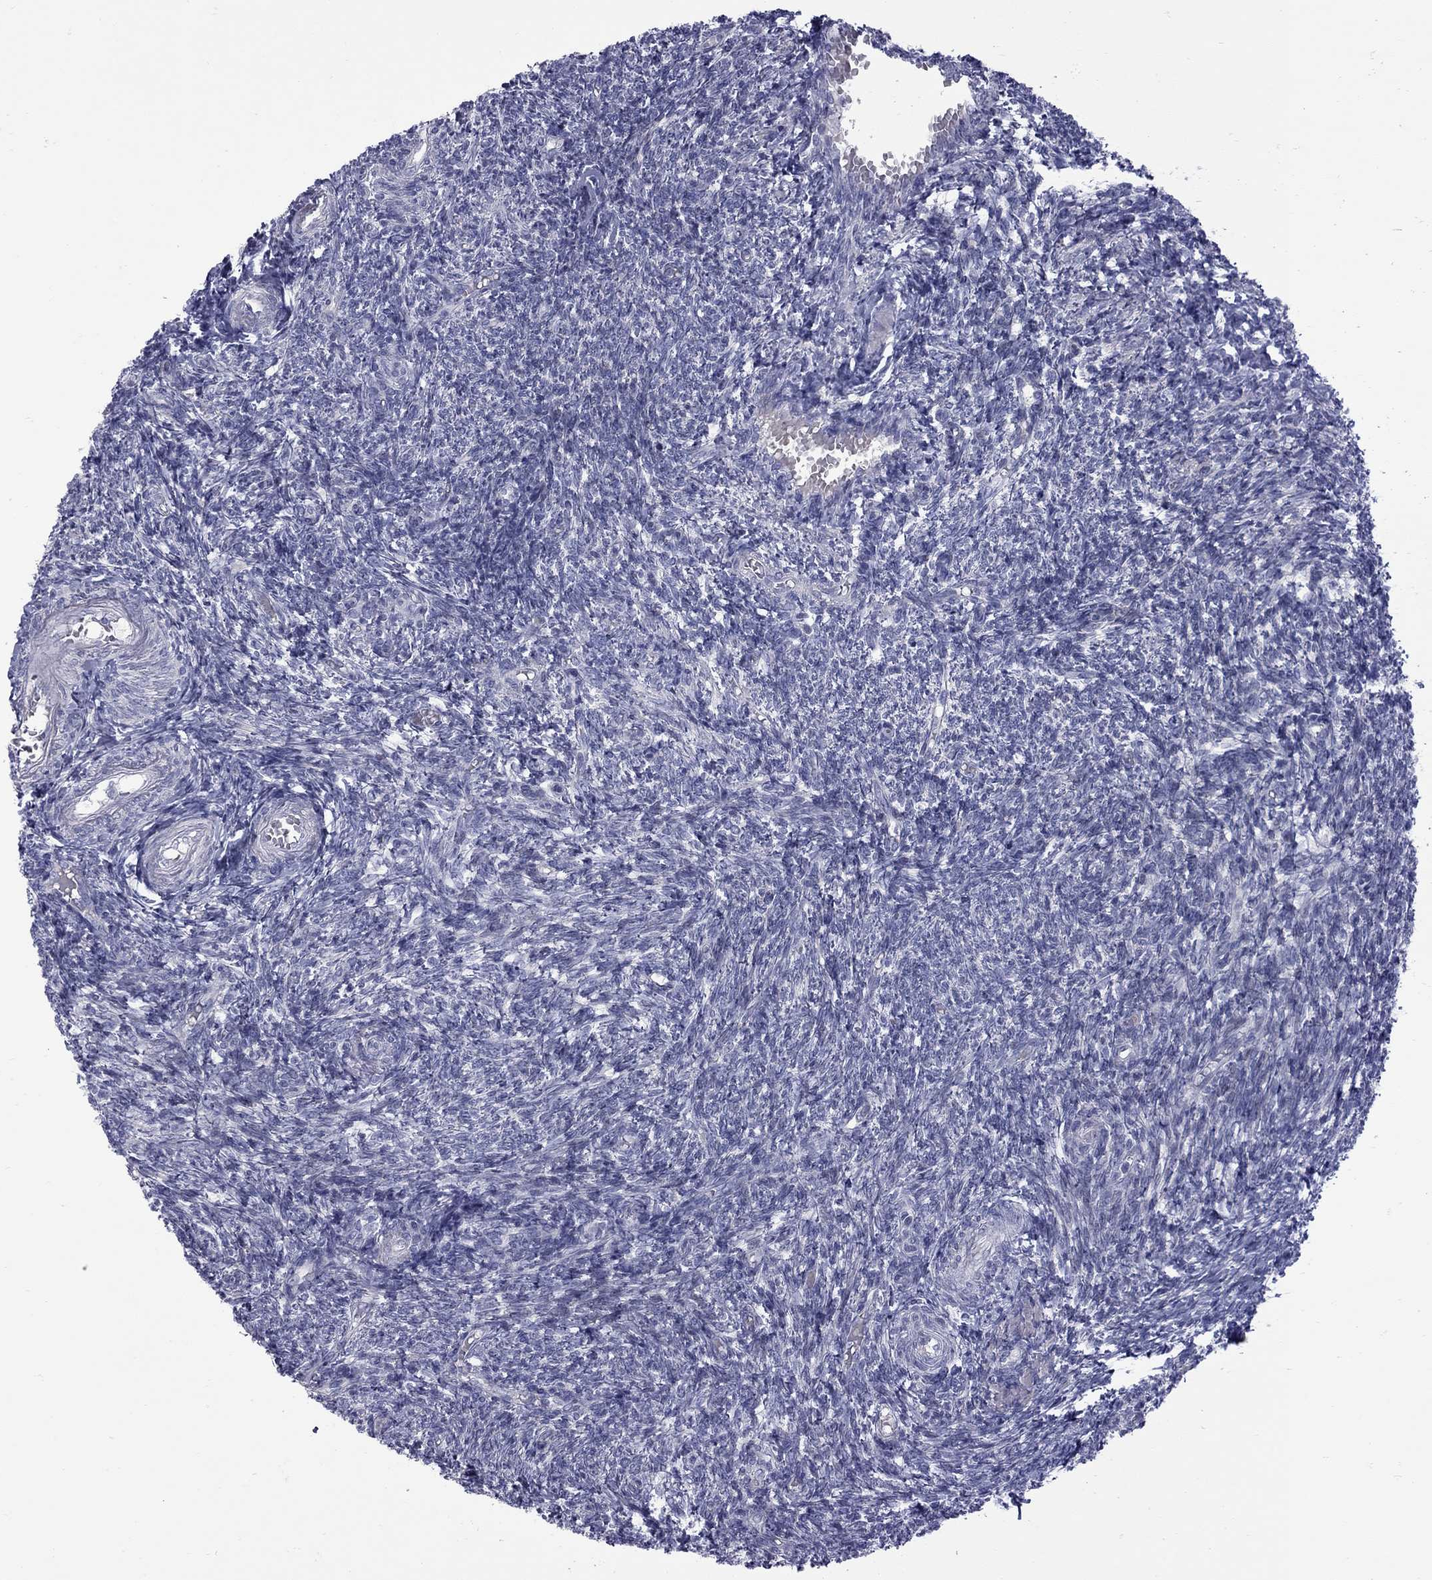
{"staining": {"intensity": "negative", "quantity": "none", "location": "none"}, "tissue": "ovary", "cell_type": "Ovarian stroma cells", "image_type": "normal", "snomed": [{"axis": "morphology", "description": "Normal tissue, NOS"}, {"axis": "topography", "description": "Ovary"}], "caption": "High magnification brightfield microscopy of normal ovary stained with DAB (3,3'-diaminobenzidine) (brown) and counterstained with hematoxylin (blue): ovarian stroma cells show no significant expression. Brightfield microscopy of IHC stained with DAB (brown) and hematoxylin (blue), captured at high magnification.", "gene": "NRARP", "patient": {"sex": "female", "age": 39}}